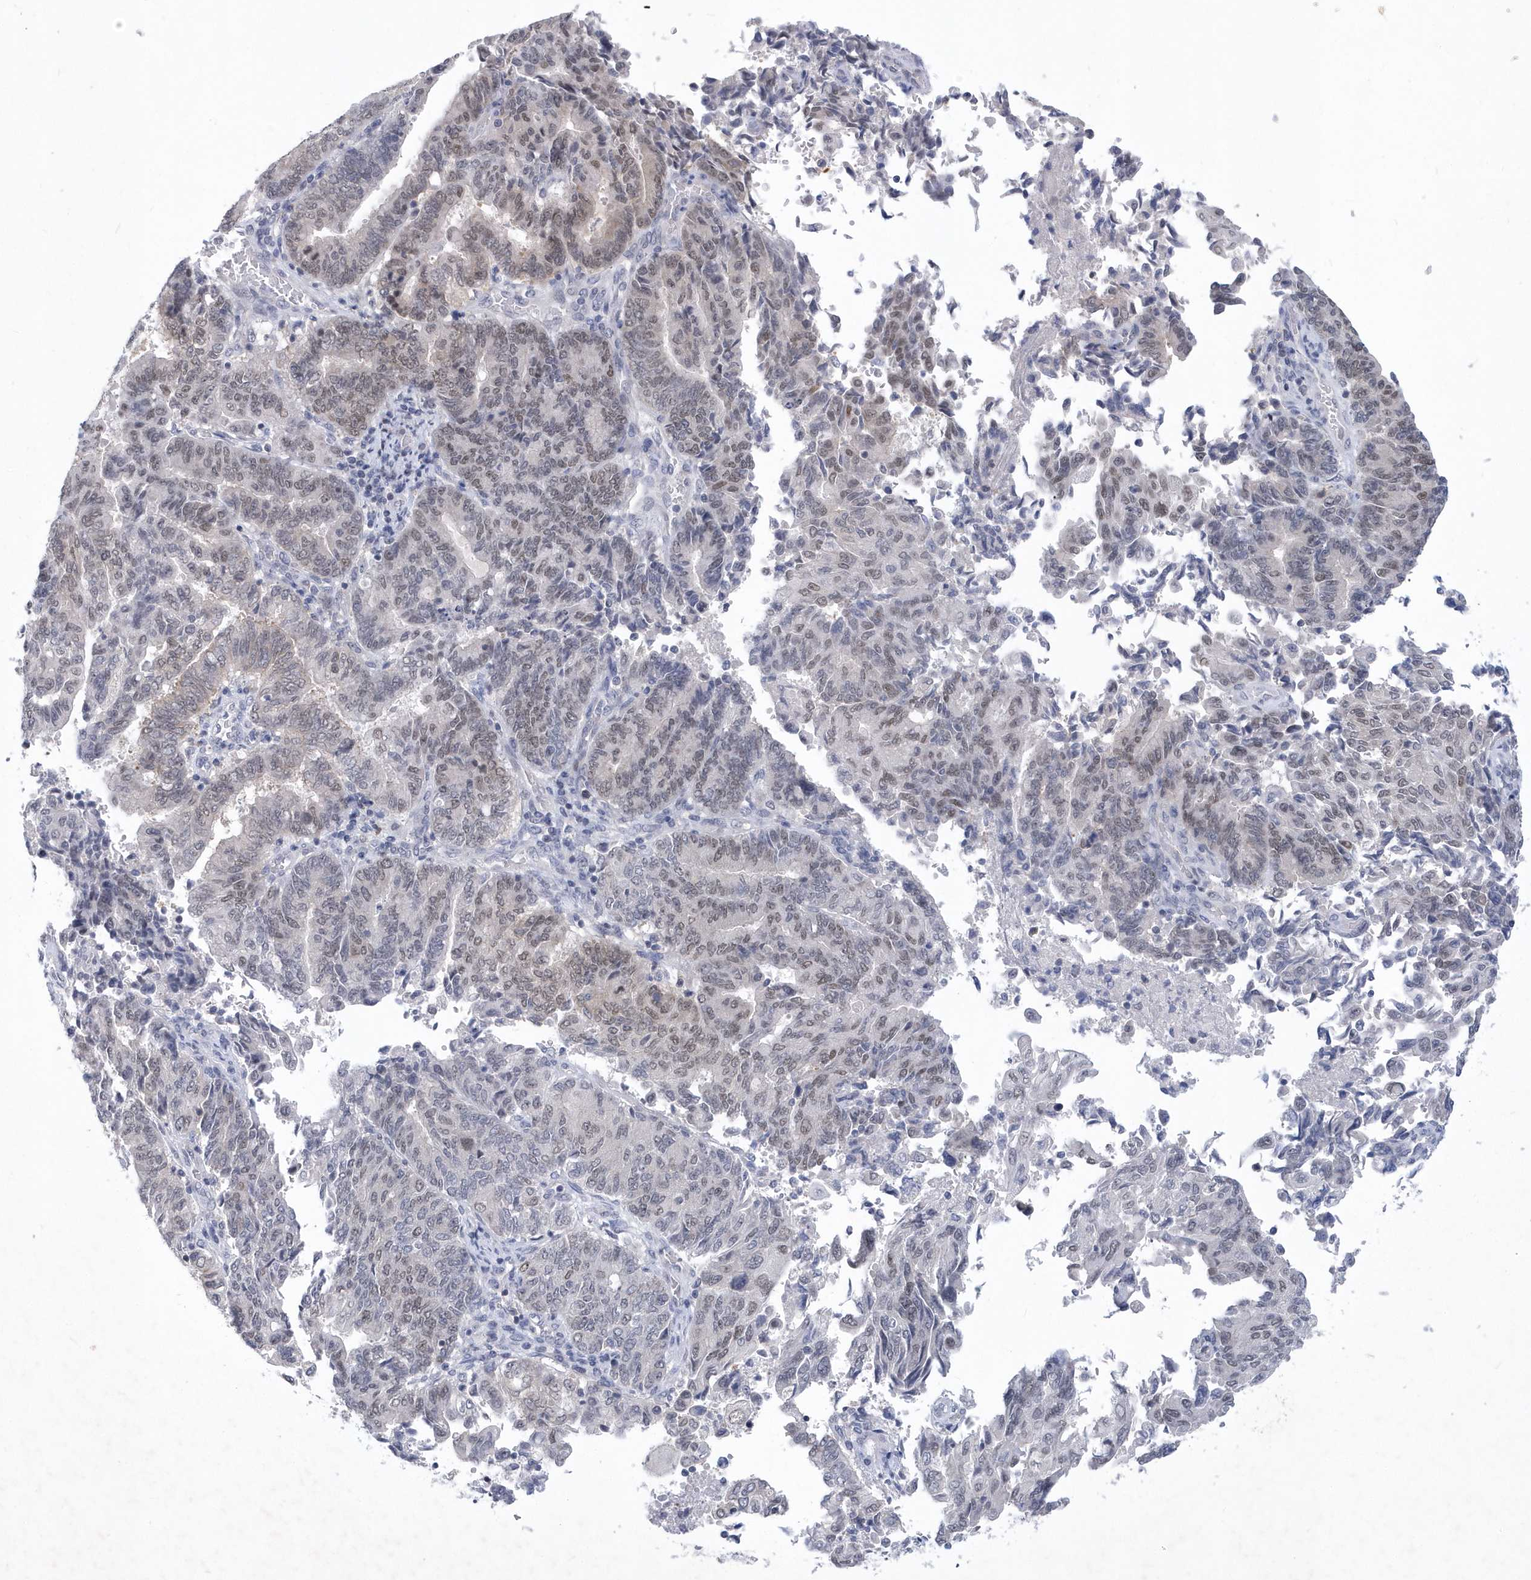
{"staining": {"intensity": "weak", "quantity": "25%-75%", "location": "nuclear"}, "tissue": "endometrial cancer", "cell_type": "Tumor cells", "image_type": "cancer", "snomed": [{"axis": "morphology", "description": "Adenocarcinoma, NOS"}, {"axis": "topography", "description": "Endometrium"}], "caption": "A brown stain labels weak nuclear staining of a protein in endometrial cancer (adenocarcinoma) tumor cells.", "gene": "SRGAP3", "patient": {"sex": "female", "age": 80}}